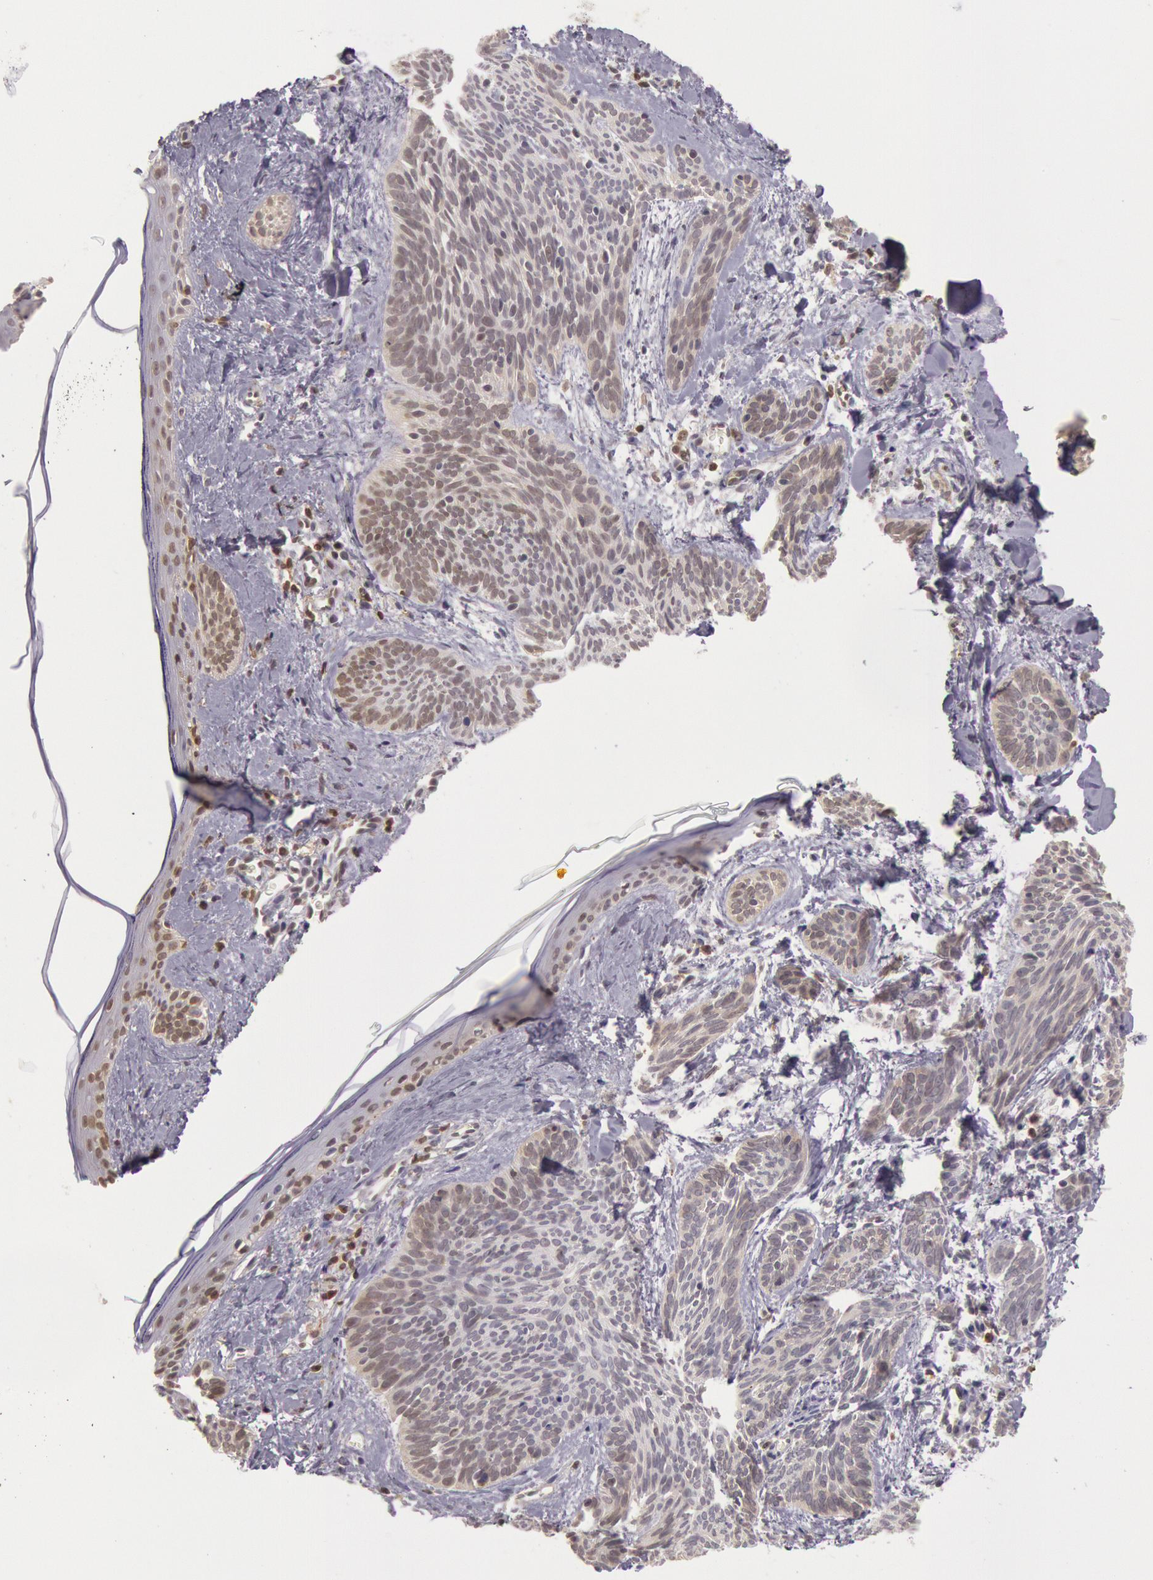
{"staining": {"intensity": "moderate", "quantity": "<25%", "location": "cytoplasmic/membranous"}, "tissue": "skin cancer", "cell_type": "Tumor cells", "image_type": "cancer", "snomed": [{"axis": "morphology", "description": "Basal cell carcinoma"}, {"axis": "topography", "description": "Skin"}], "caption": "Skin cancer (basal cell carcinoma) stained with DAB immunohistochemistry demonstrates low levels of moderate cytoplasmic/membranous positivity in approximately <25% of tumor cells.", "gene": "HIF1A", "patient": {"sex": "female", "age": 81}}